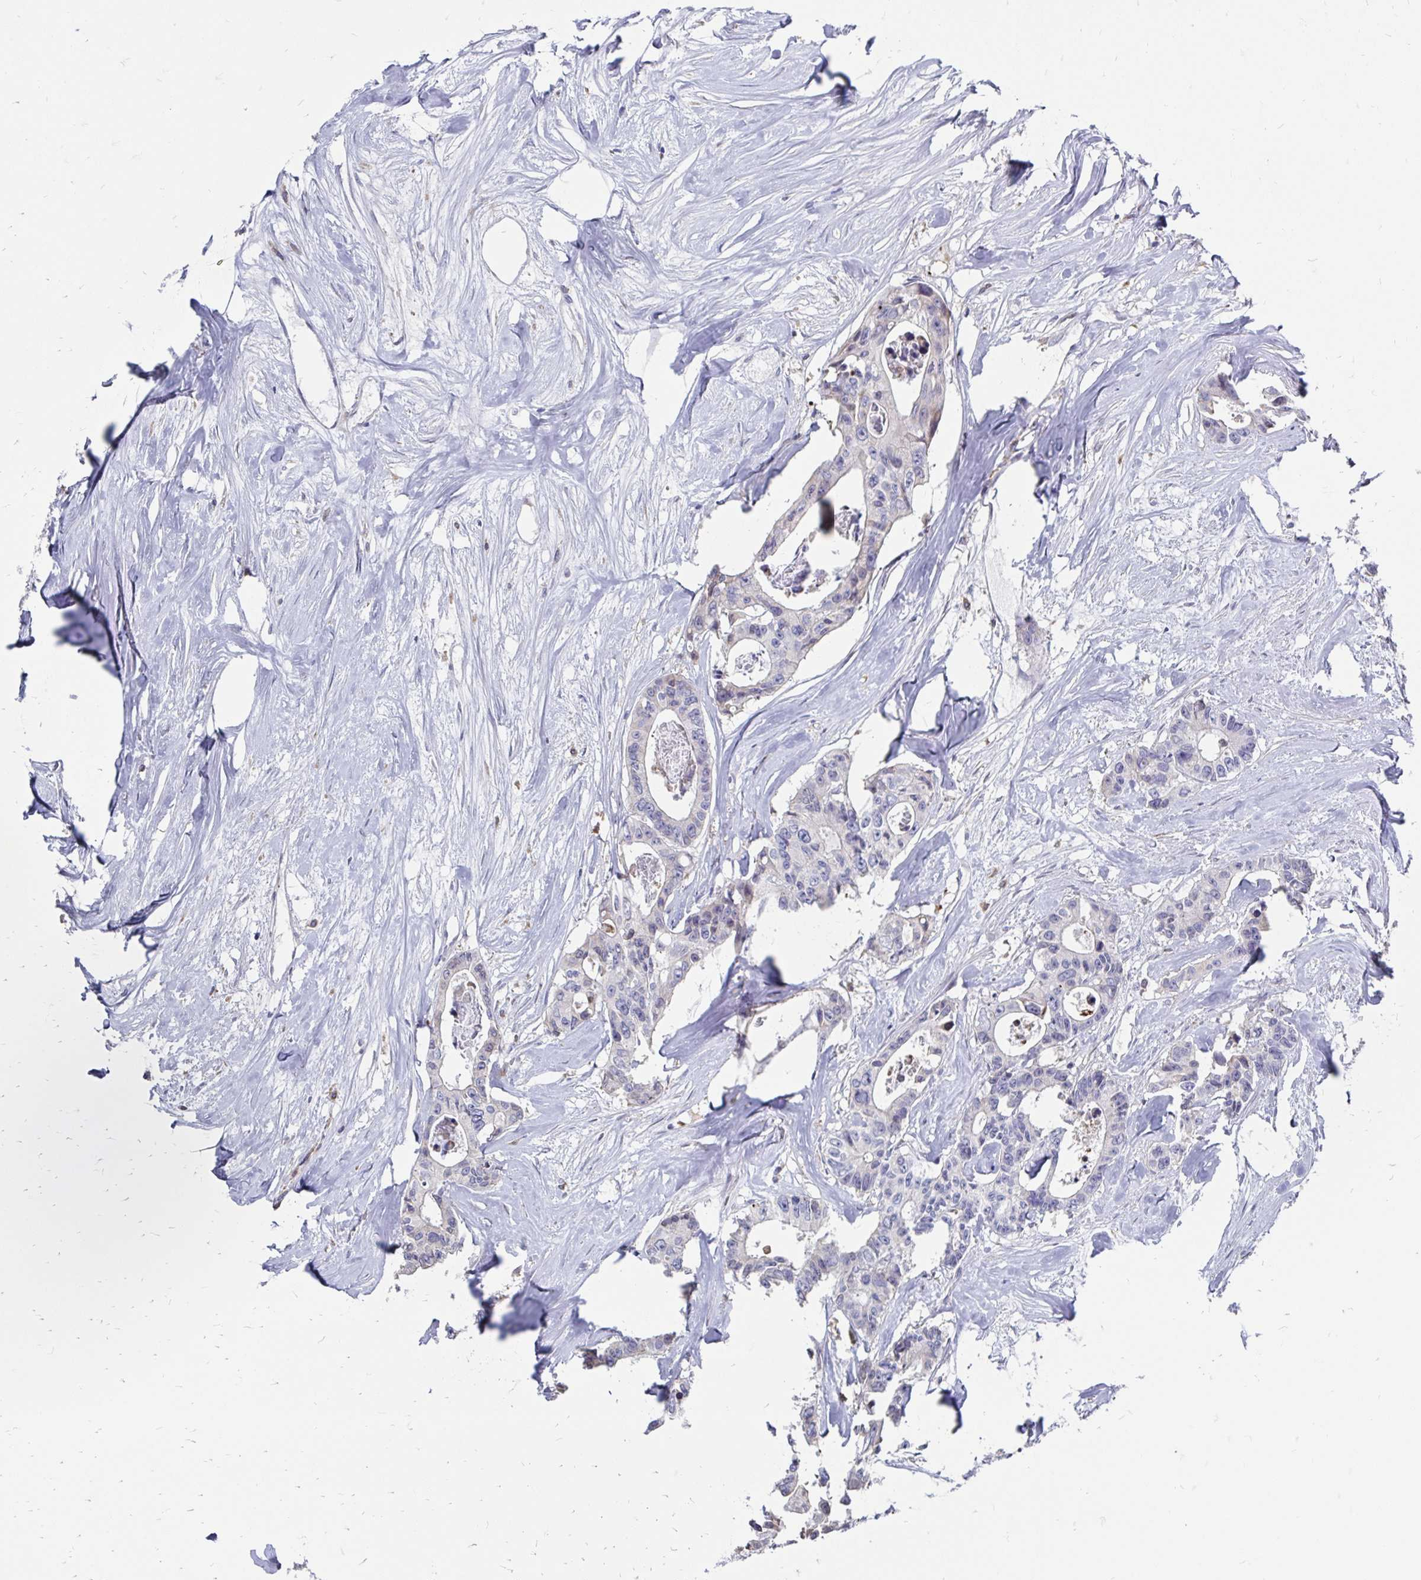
{"staining": {"intensity": "negative", "quantity": "none", "location": "none"}, "tissue": "colorectal cancer", "cell_type": "Tumor cells", "image_type": "cancer", "snomed": [{"axis": "morphology", "description": "Adenocarcinoma, NOS"}, {"axis": "topography", "description": "Rectum"}], "caption": "A high-resolution photomicrograph shows immunohistochemistry staining of colorectal adenocarcinoma, which reveals no significant staining in tumor cells.", "gene": "CDKL1", "patient": {"sex": "male", "age": 57}}